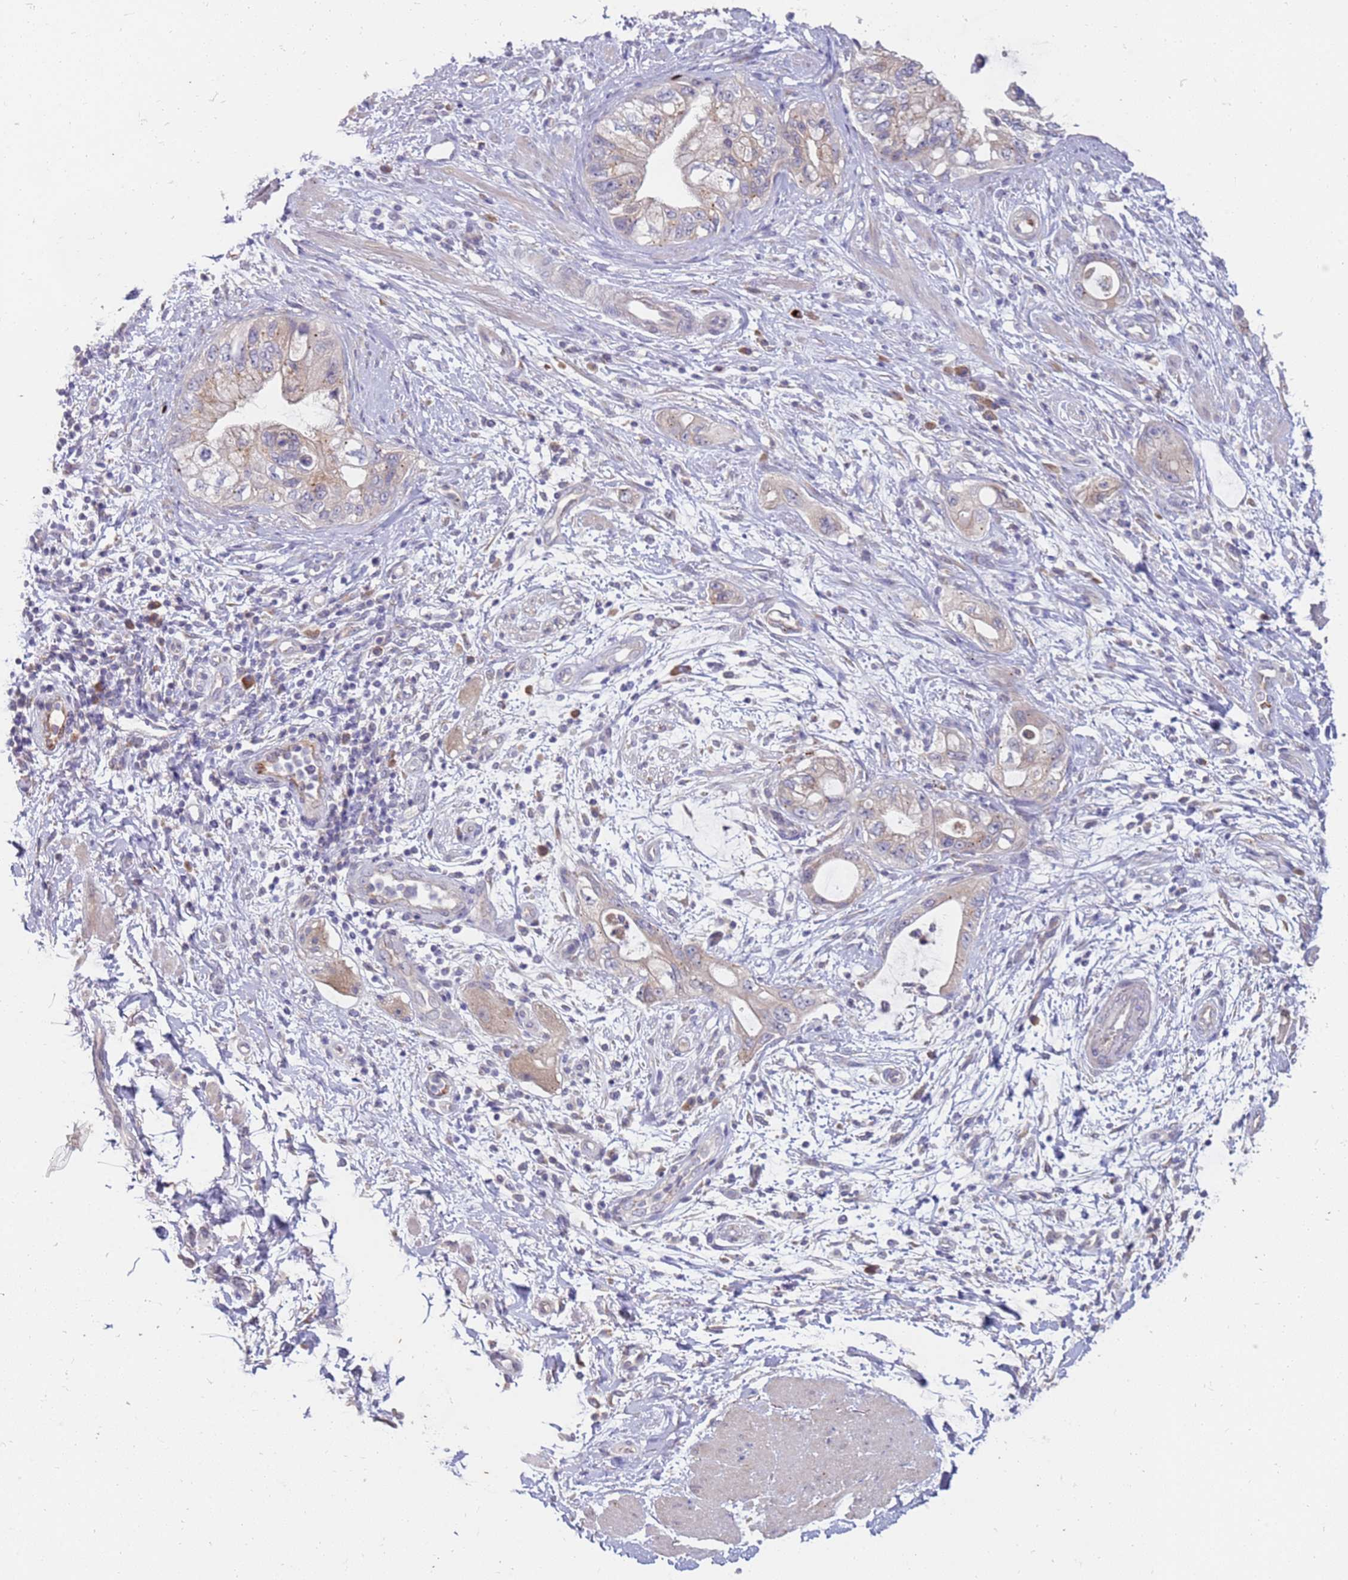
{"staining": {"intensity": "weak", "quantity": "25%-75%", "location": "cytoplasmic/membranous"}, "tissue": "pancreatic cancer", "cell_type": "Tumor cells", "image_type": "cancer", "snomed": [{"axis": "morphology", "description": "Adenocarcinoma, NOS"}, {"axis": "topography", "description": "Pancreas"}], "caption": "Tumor cells demonstrate low levels of weak cytoplasmic/membranous staining in approximately 25%-75% of cells in pancreatic cancer.", "gene": "NMUR2", "patient": {"sex": "female", "age": 73}}